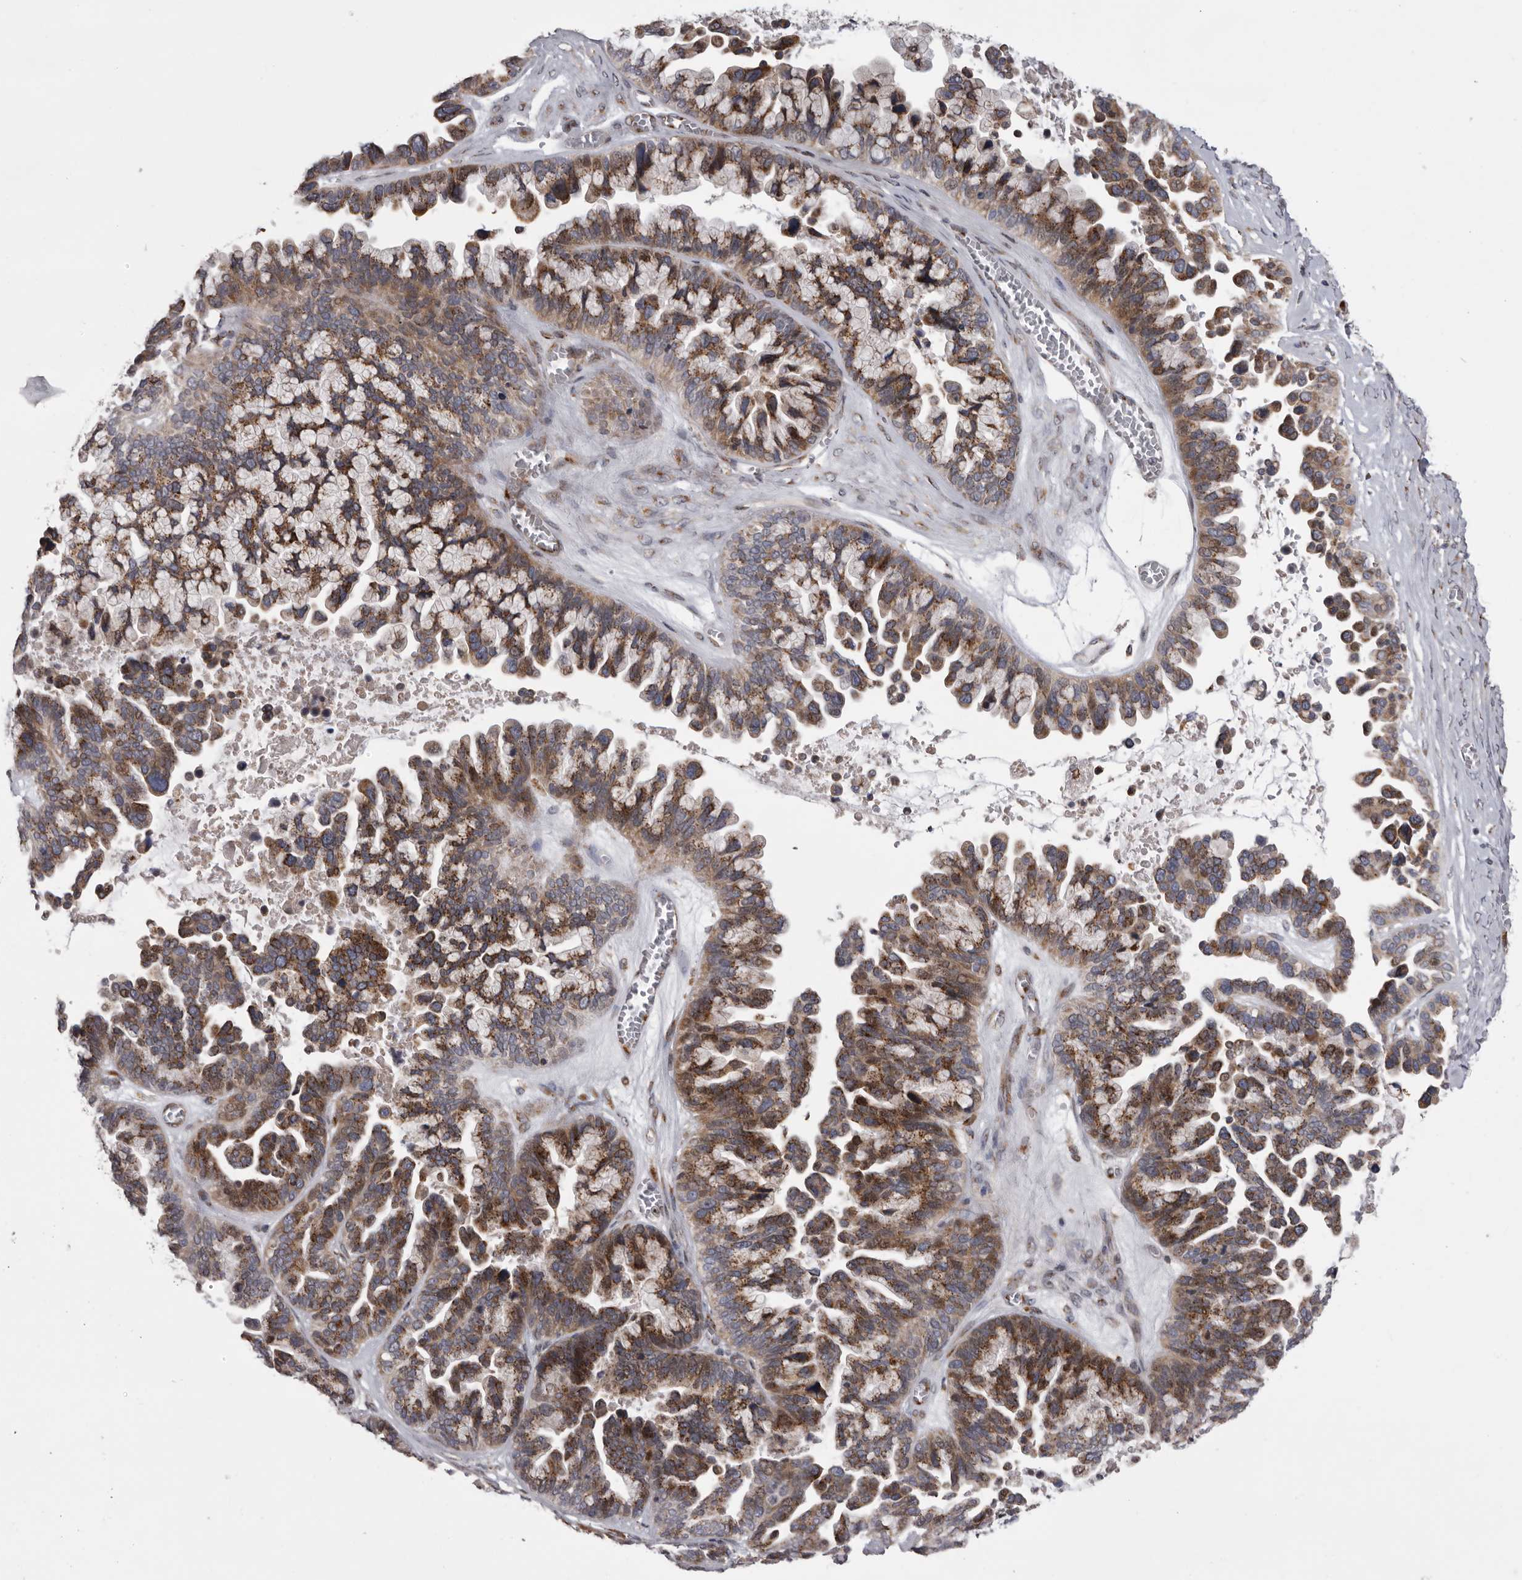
{"staining": {"intensity": "moderate", "quantity": ">75%", "location": "cytoplasmic/membranous"}, "tissue": "ovarian cancer", "cell_type": "Tumor cells", "image_type": "cancer", "snomed": [{"axis": "morphology", "description": "Cystadenocarcinoma, serous, NOS"}, {"axis": "topography", "description": "Ovary"}], "caption": "Immunohistochemical staining of human serous cystadenocarcinoma (ovarian) demonstrates medium levels of moderate cytoplasmic/membranous protein positivity in approximately >75% of tumor cells.", "gene": "WDR47", "patient": {"sex": "female", "age": 56}}